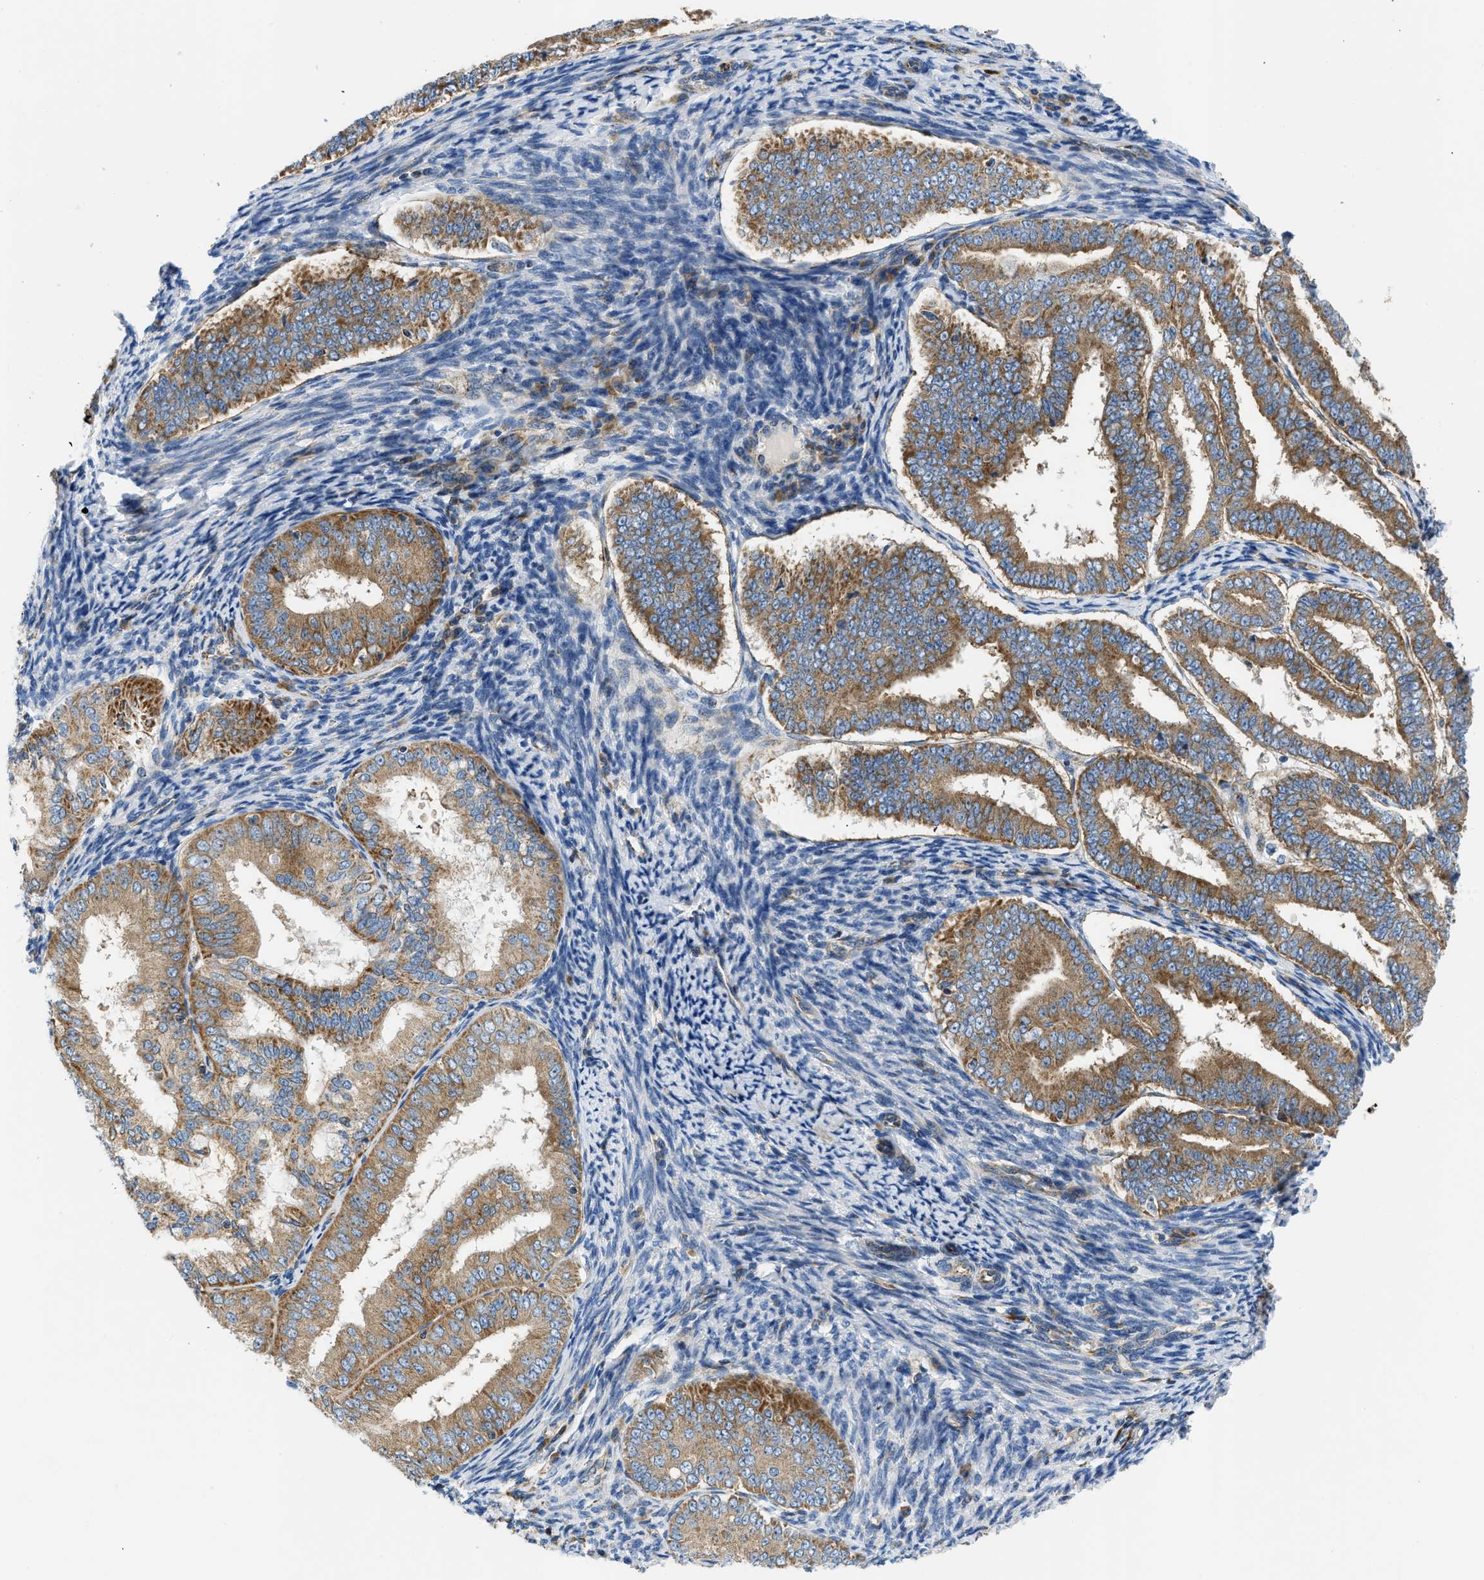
{"staining": {"intensity": "moderate", "quantity": ">75%", "location": "cytoplasmic/membranous"}, "tissue": "endometrial cancer", "cell_type": "Tumor cells", "image_type": "cancer", "snomed": [{"axis": "morphology", "description": "Adenocarcinoma, NOS"}, {"axis": "topography", "description": "Endometrium"}], "caption": "Protein expression analysis of endometrial cancer displays moderate cytoplasmic/membranous staining in about >75% of tumor cells. (Stains: DAB (3,3'-diaminobenzidine) in brown, nuclei in blue, Microscopy: brightfield microscopy at high magnification).", "gene": "CAMKK2", "patient": {"sex": "female", "age": 63}}